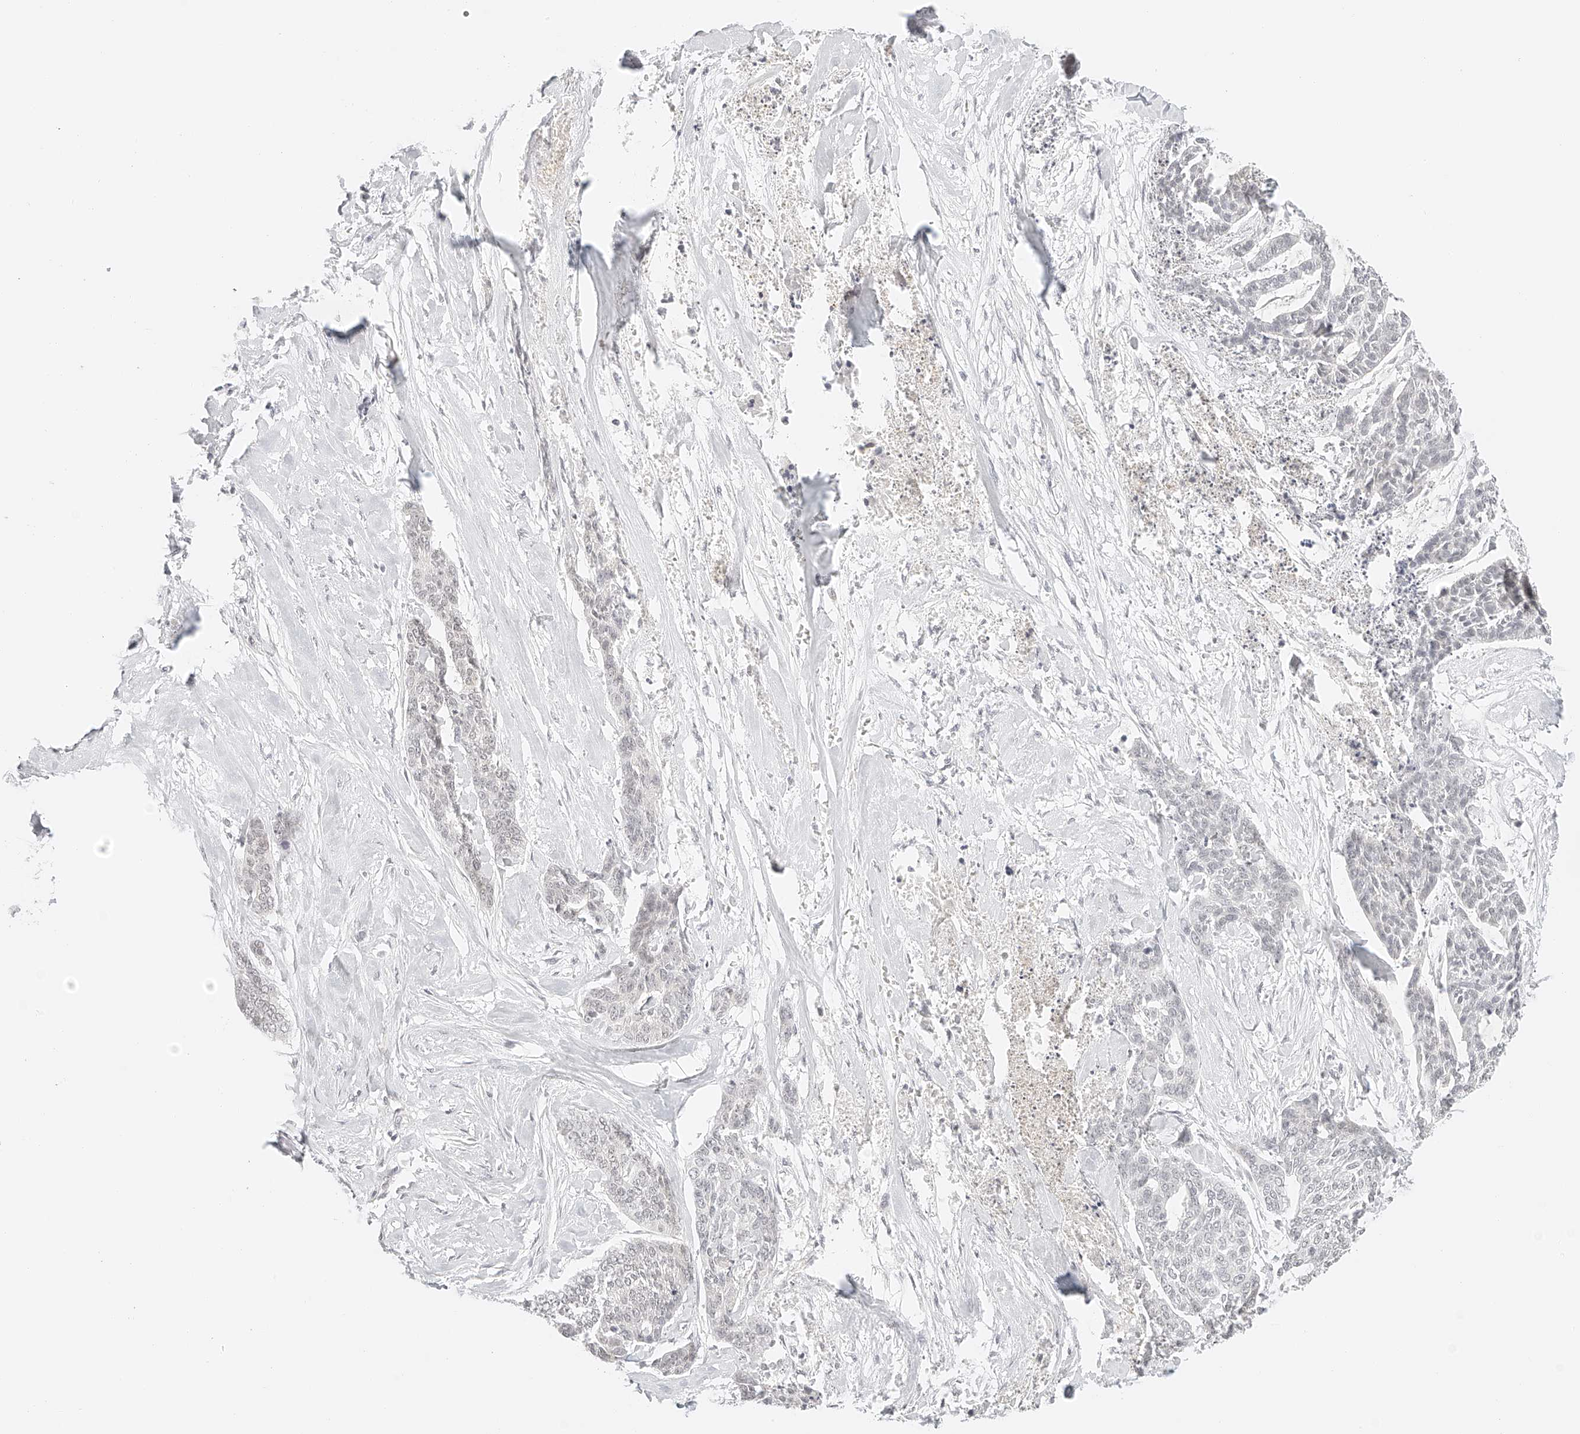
{"staining": {"intensity": "negative", "quantity": "none", "location": "none"}, "tissue": "skin cancer", "cell_type": "Tumor cells", "image_type": "cancer", "snomed": [{"axis": "morphology", "description": "Basal cell carcinoma"}, {"axis": "topography", "description": "Skin"}], "caption": "Tumor cells are negative for protein expression in human basal cell carcinoma (skin).", "gene": "ZFP69", "patient": {"sex": "female", "age": 64}}